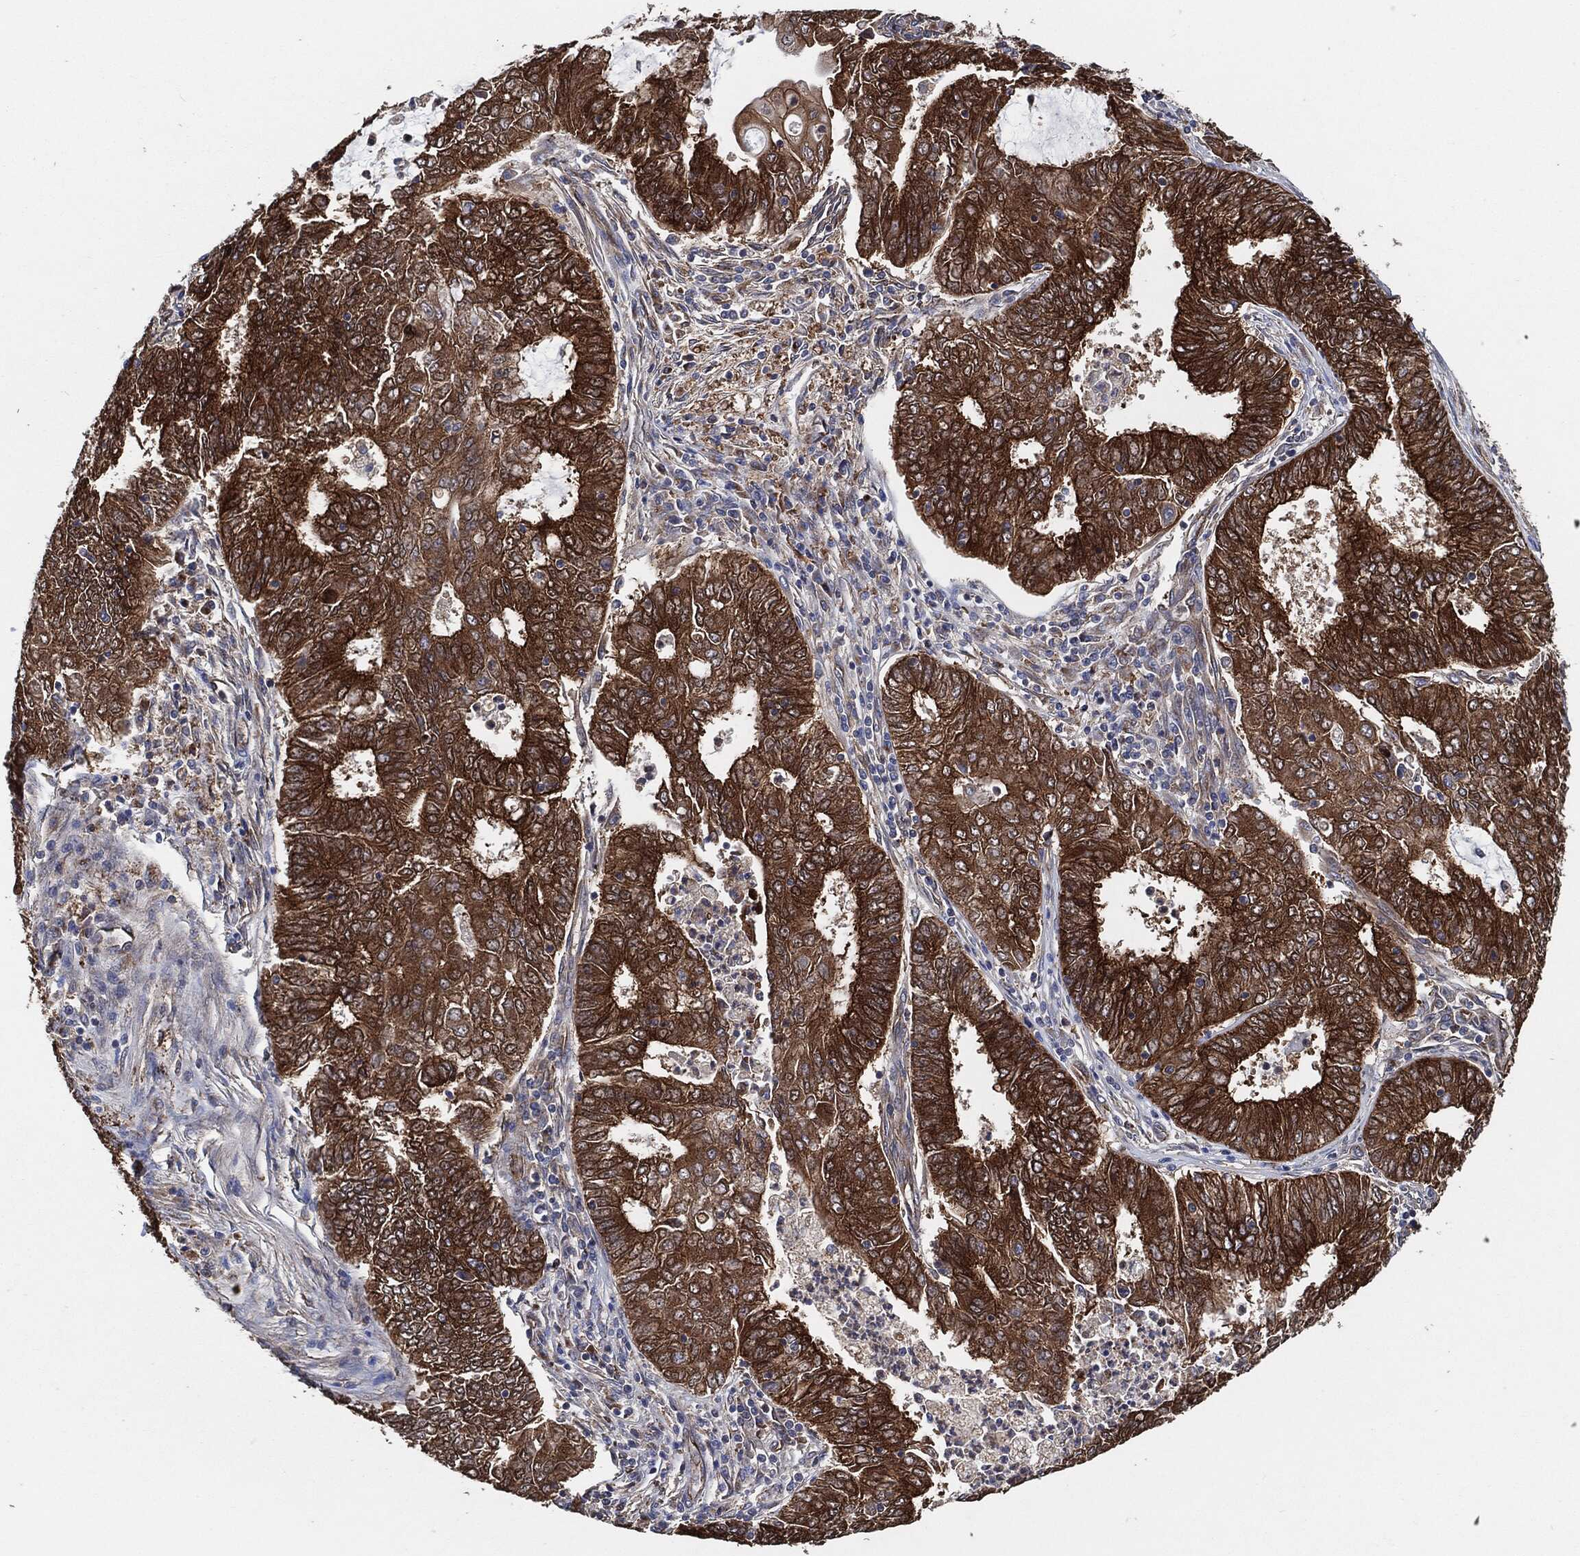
{"staining": {"intensity": "strong", "quantity": "25%-75%", "location": "cytoplasmic/membranous"}, "tissue": "endometrial cancer", "cell_type": "Tumor cells", "image_type": "cancer", "snomed": [{"axis": "morphology", "description": "Adenocarcinoma, NOS"}, {"axis": "topography", "description": "Endometrium"}], "caption": "The photomicrograph reveals a brown stain indicating the presence of a protein in the cytoplasmic/membranous of tumor cells in adenocarcinoma (endometrial). The staining is performed using DAB (3,3'-diaminobenzidine) brown chromogen to label protein expression. The nuclei are counter-stained blue using hematoxylin.", "gene": "CTNNA1", "patient": {"sex": "female", "age": 62}}